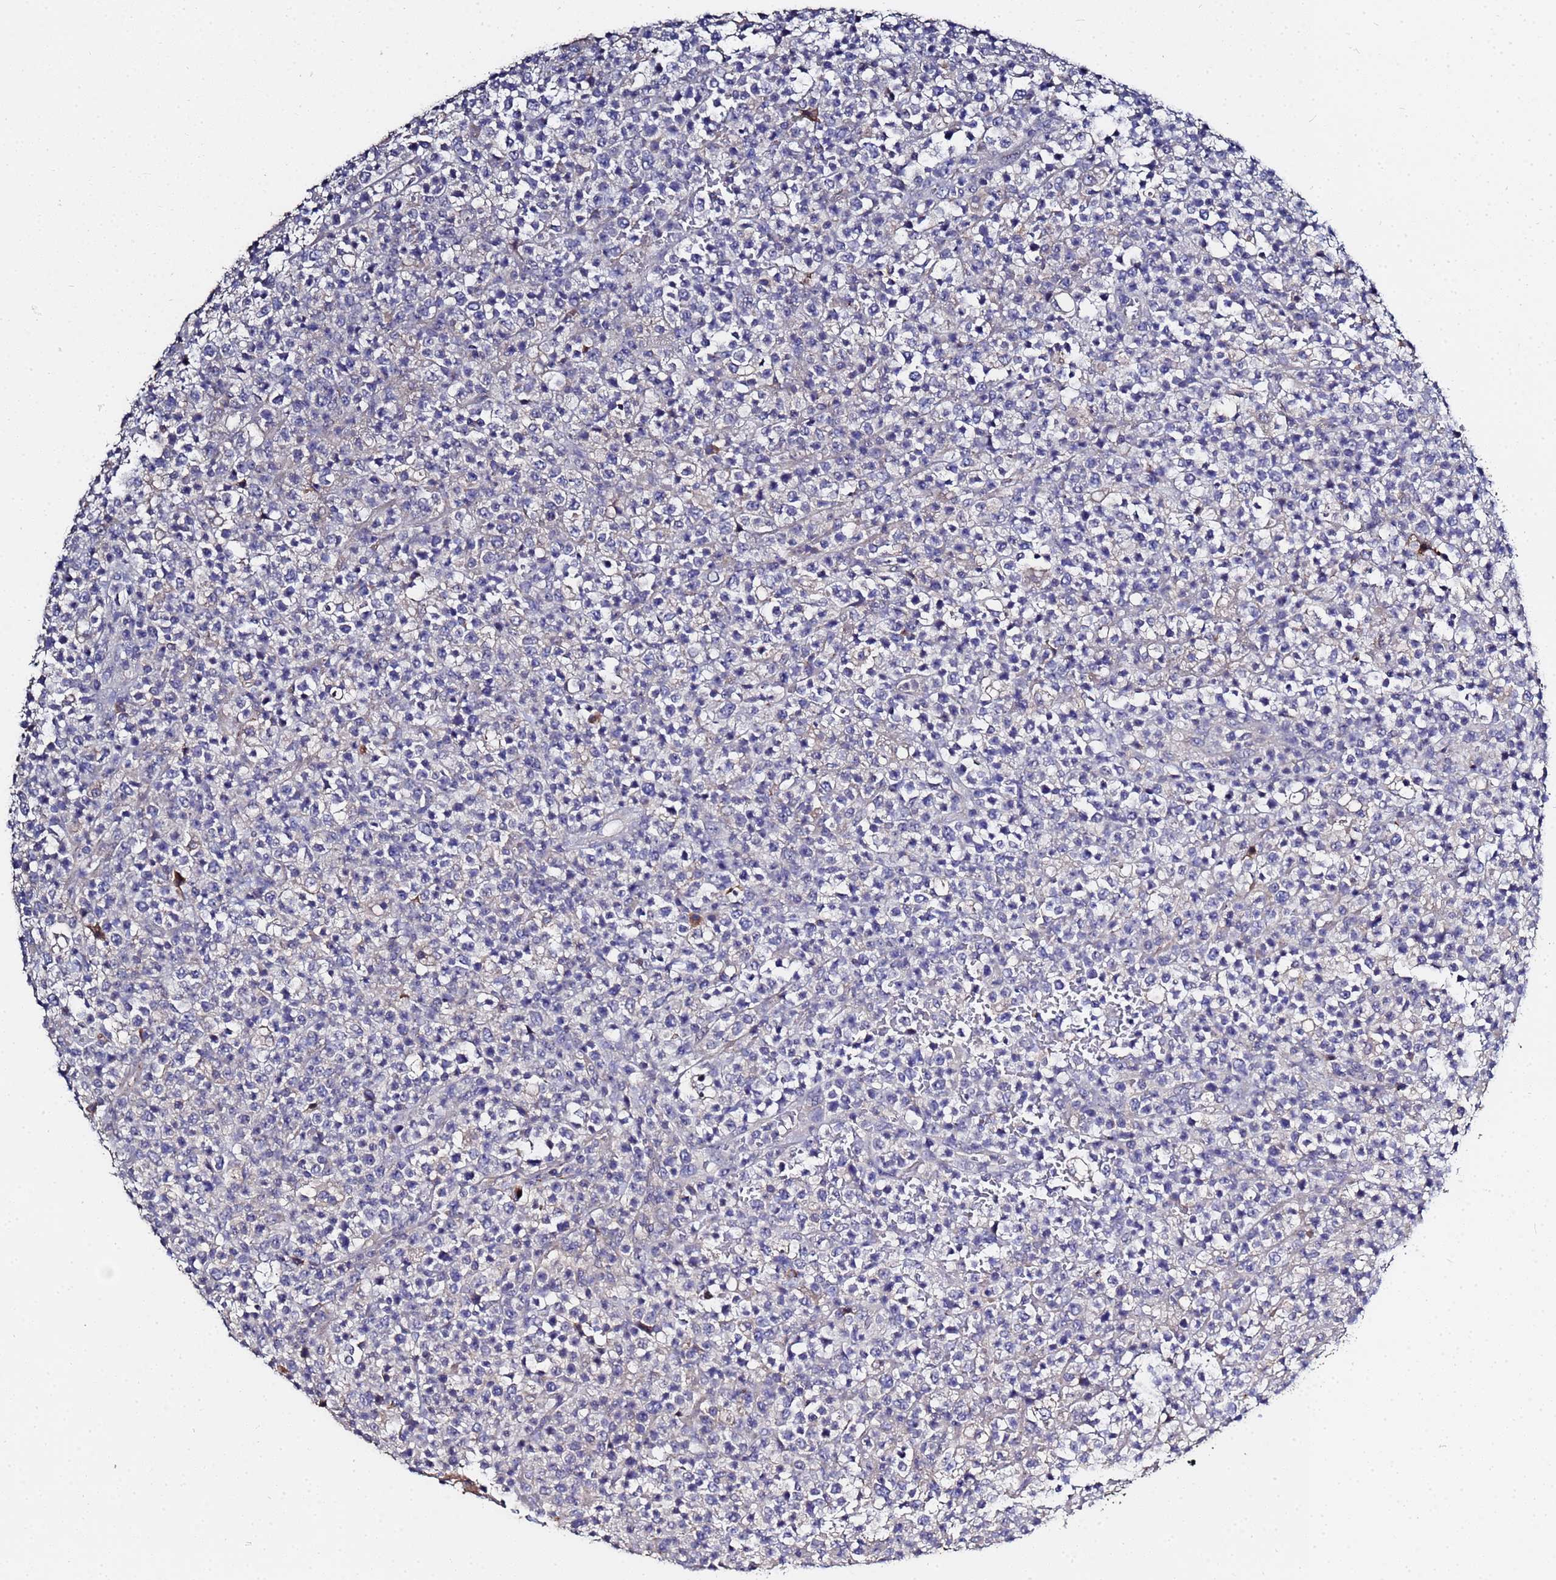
{"staining": {"intensity": "negative", "quantity": "none", "location": "none"}, "tissue": "lymphoma", "cell_type": "Tumor cells", "image_type": "cancer", "snomed": [{"axis": "morphology", "description": "Malignant lymphoma, non-Hodgkin's type, High grade"}, {"axis": "topography", "description": "Colon"}], "caption": "IHC micrograph of neoplastic tissue: human lymphoma stained with DAB reveals no significant protein expression in tumor cells. (Brightfield microscopy of DAB (3,3'-diaminobenzidine) IHC at high magnification).", "gene": "TCP10L", "patient": {"sex": "female", "age": 53}}